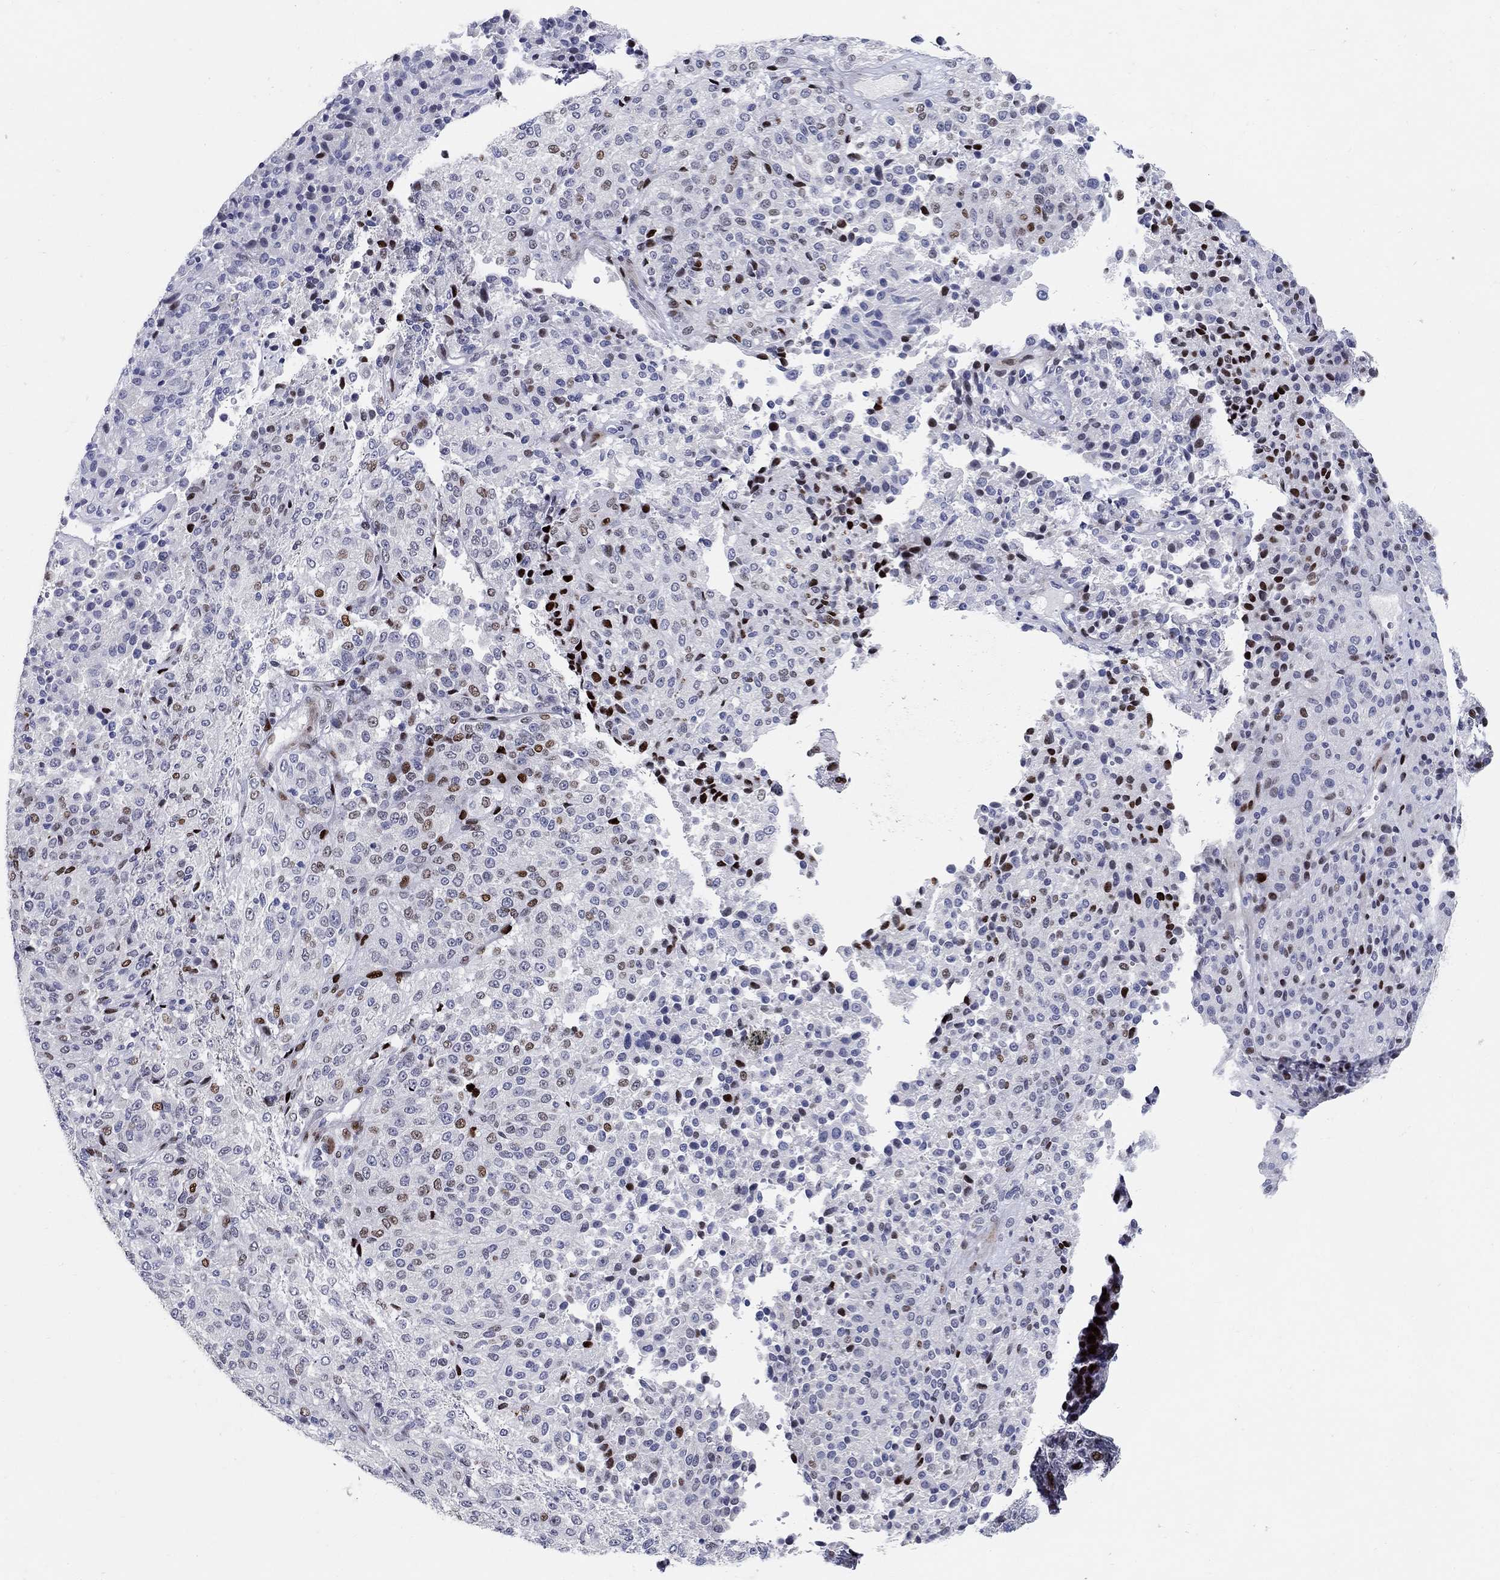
{"staining": {"intensity": "strong", "quantity": "<25%", "location": "nuclear"}, "tissue": "melanoma", "cell_type": "Tumor cells", "image_type": "cancer", "snomed": [{"axis": "morphology", "description": "Malignant melanoma, Metastatic site"}, {"axis": "topography", "description": "Brain"}], "caption": "Protein staining demonstrates strong nuclear expression in approximately <25% of tumor cells in malignant melanoma (metastatic site).", "gene": "RAPGEF5", "patient": {"sex": "female", "age": 56}}